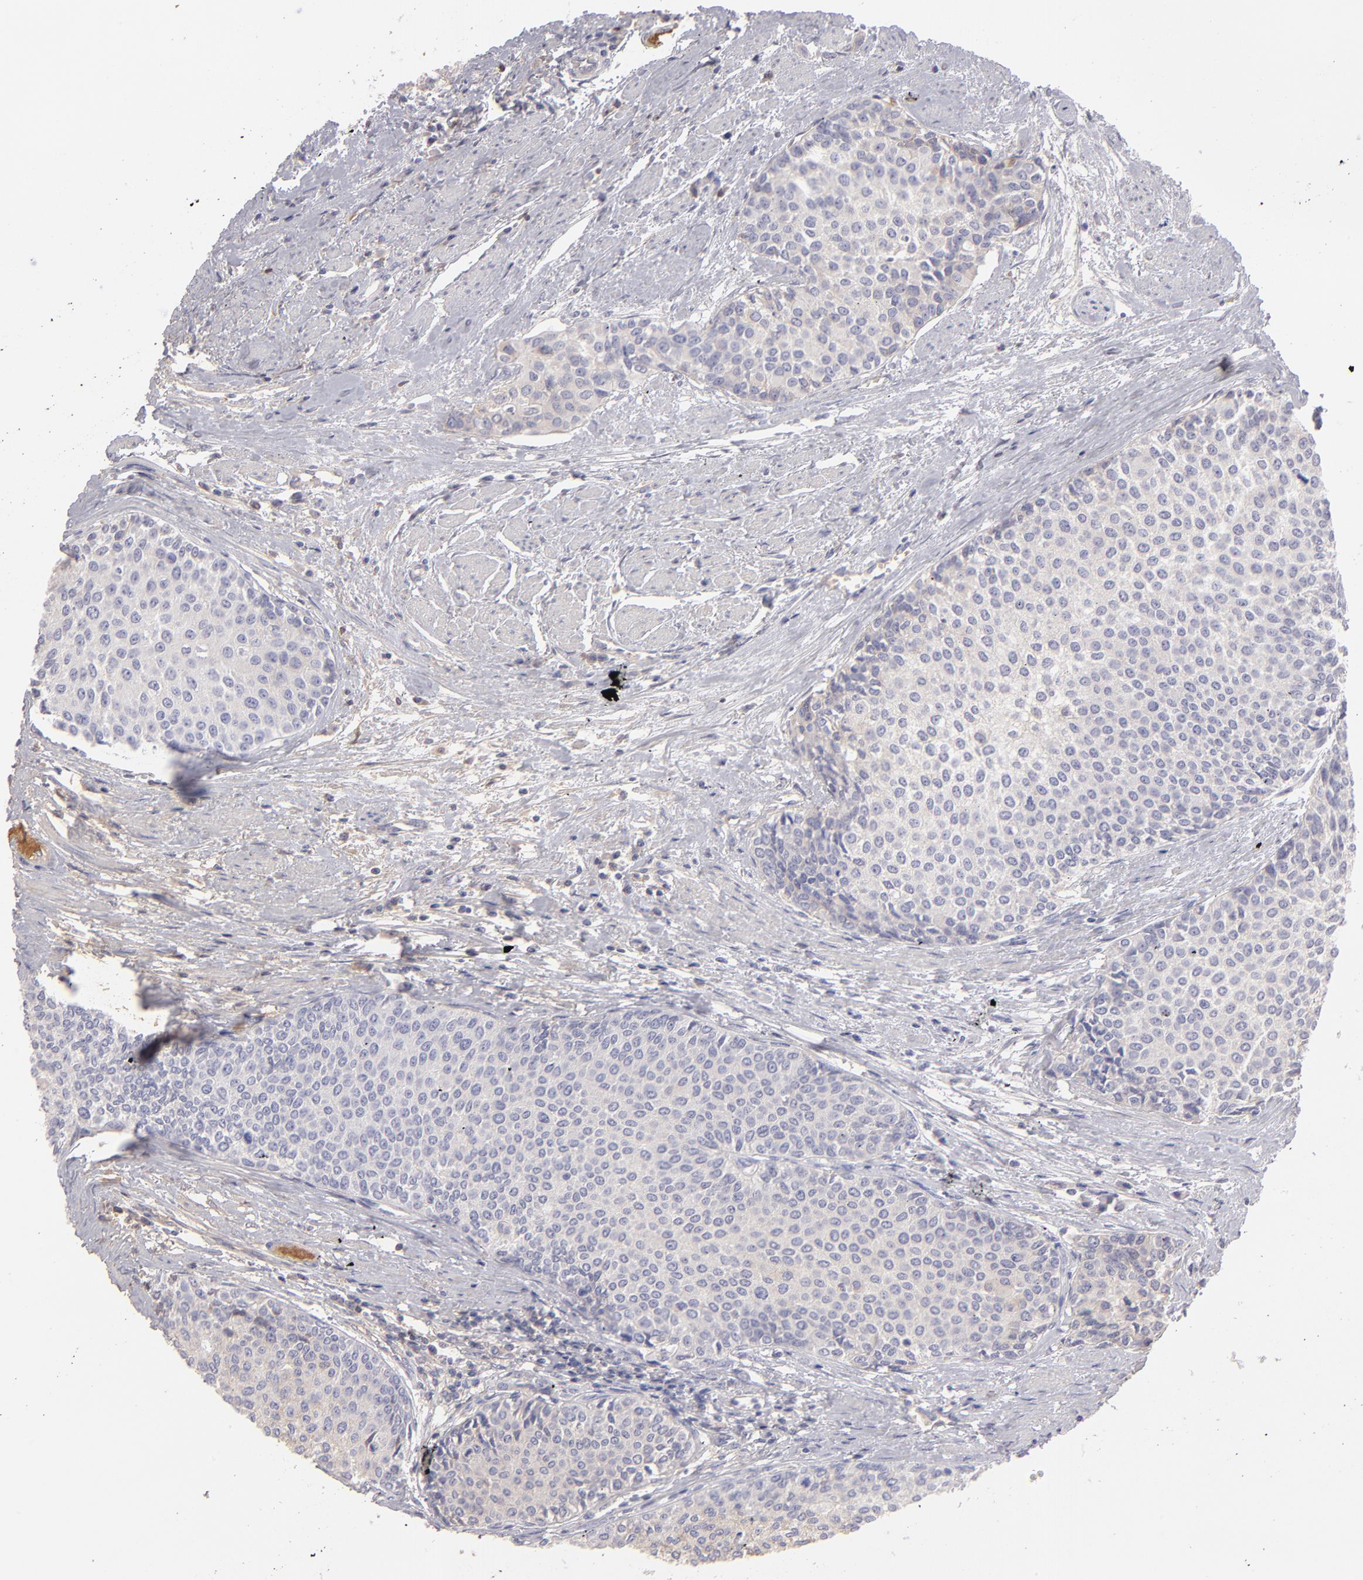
{"staining": {"intensity": "weak", "quantity": "<25%", "location": "cytoplasmic/membranous"}, "tissue": "urothelial cancer", "cell_type": "Tumor cells", "image_type": "cancer", "snomed": [{"axis": "morphology", "description": "Urothelial carcinoma, Low grade"}, {"axis": "topography", "description": "Urinary bladder"}], "caption": "Tumor cells show no significant protein staining in low-grade urothelial carcinoma. The staining was performed using DAB (3,3'-diaminobenzidine) to visualize the protein expression in brown, while the nuclei were stained in blue with hematoxylin (Magnification: 20x).", "gene": "ABCC4", "patient": {"sex": "female", "age": 73}}